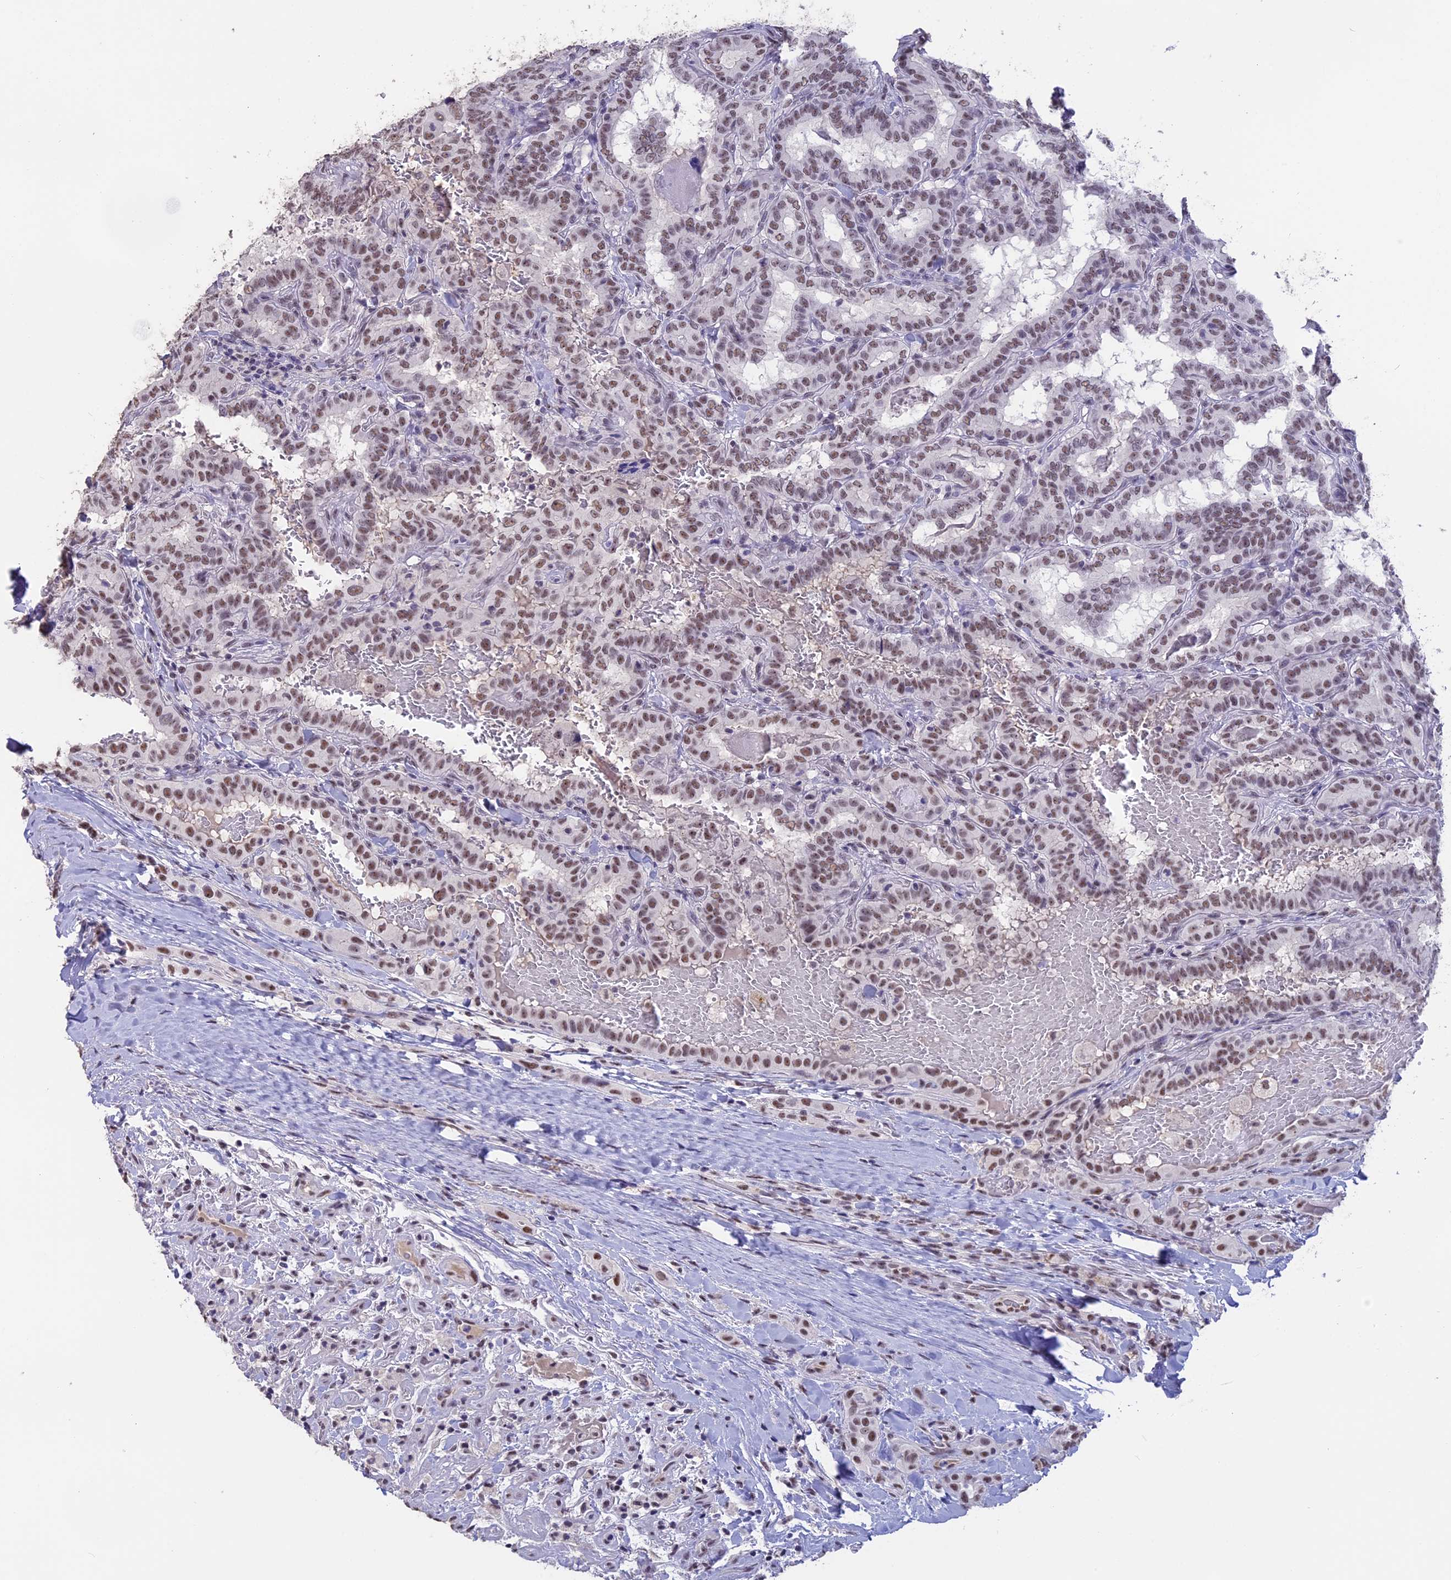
{"staining": {"intensity": "moderate", "quantity": ">75%", "location": "nuclear"}, "tissue": "thyroid cancer", "cell_type": "Tumor cells", "image_type": "cancer", "snomed": [{"axis": "morphology", "description": "Papillary adenocarcinoma, NOS"}, {"axis": "topography", "description": "Thyroid gland"}], "caption": "IHC (DAB) staining of human thyroid cancer shows moderate nuclear protein expression in approximately >75% of tumor cells.", "gene": "SETD2", "patient": {"sex": "female", "age": 72}}